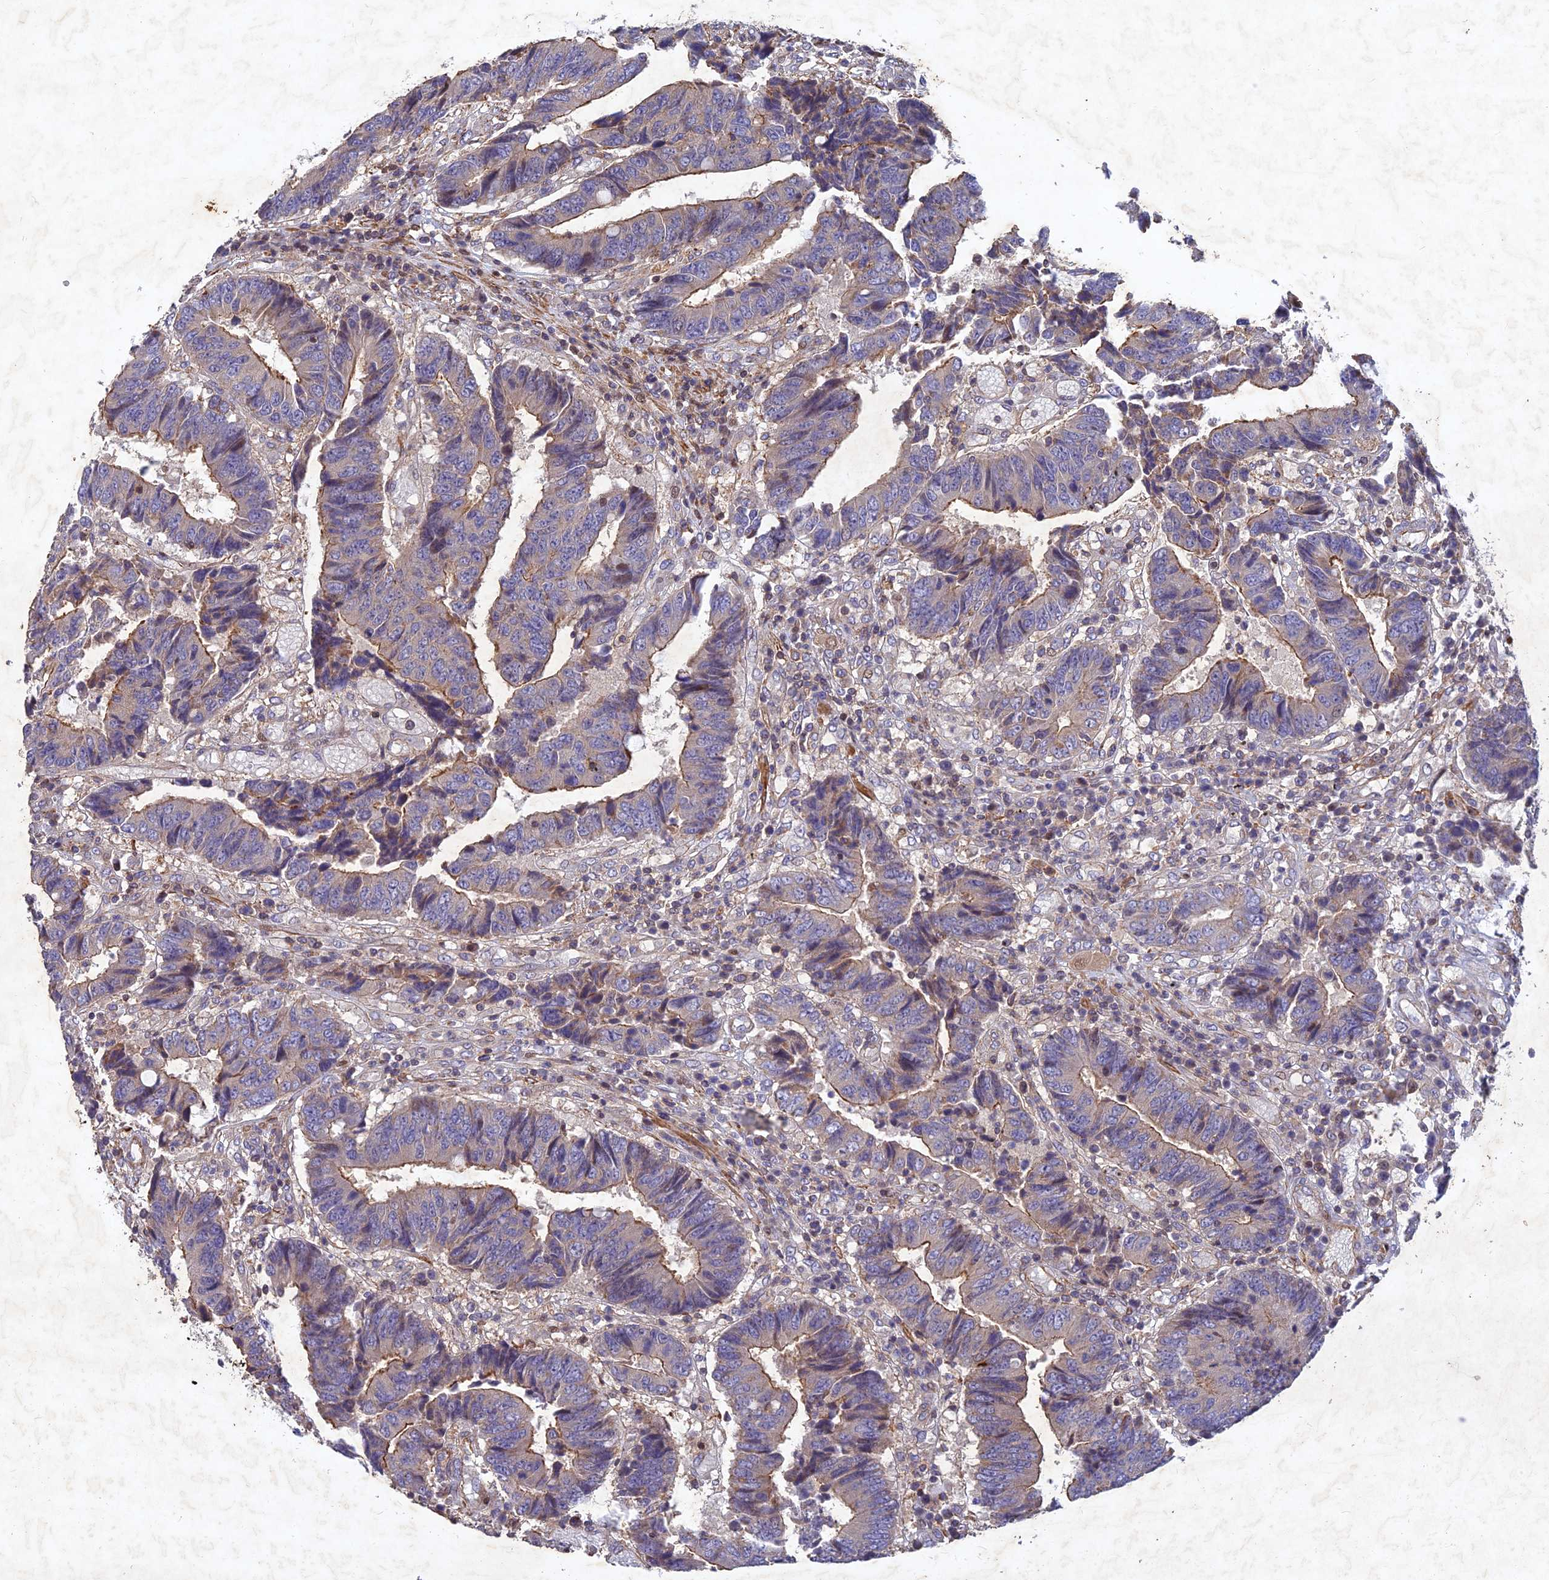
{"staining": {"intensity": "moderate", "quantity": "25%-75%", "location": "cytoplasmic/membranous"}, "tissue": "colorectal cancer", "cell_type": "Tumor cells", "image_type": "cancer", "snomed": [{"axis": "morphology", "description": "Adenocarcinoma, NOS"}, {"axis": "topography", "description": "Rectum"}], "caption": "DAB (3,3'-diaminobenzidine) immunohistochemical staining of colorectal adenocarcinoma exhibits moderate cytoplasmic/membranous protein positivity in approximately 25%-75% of tumor cells.", "gene": "RELCH", "patient": {"sex": "male", "age": 84}}